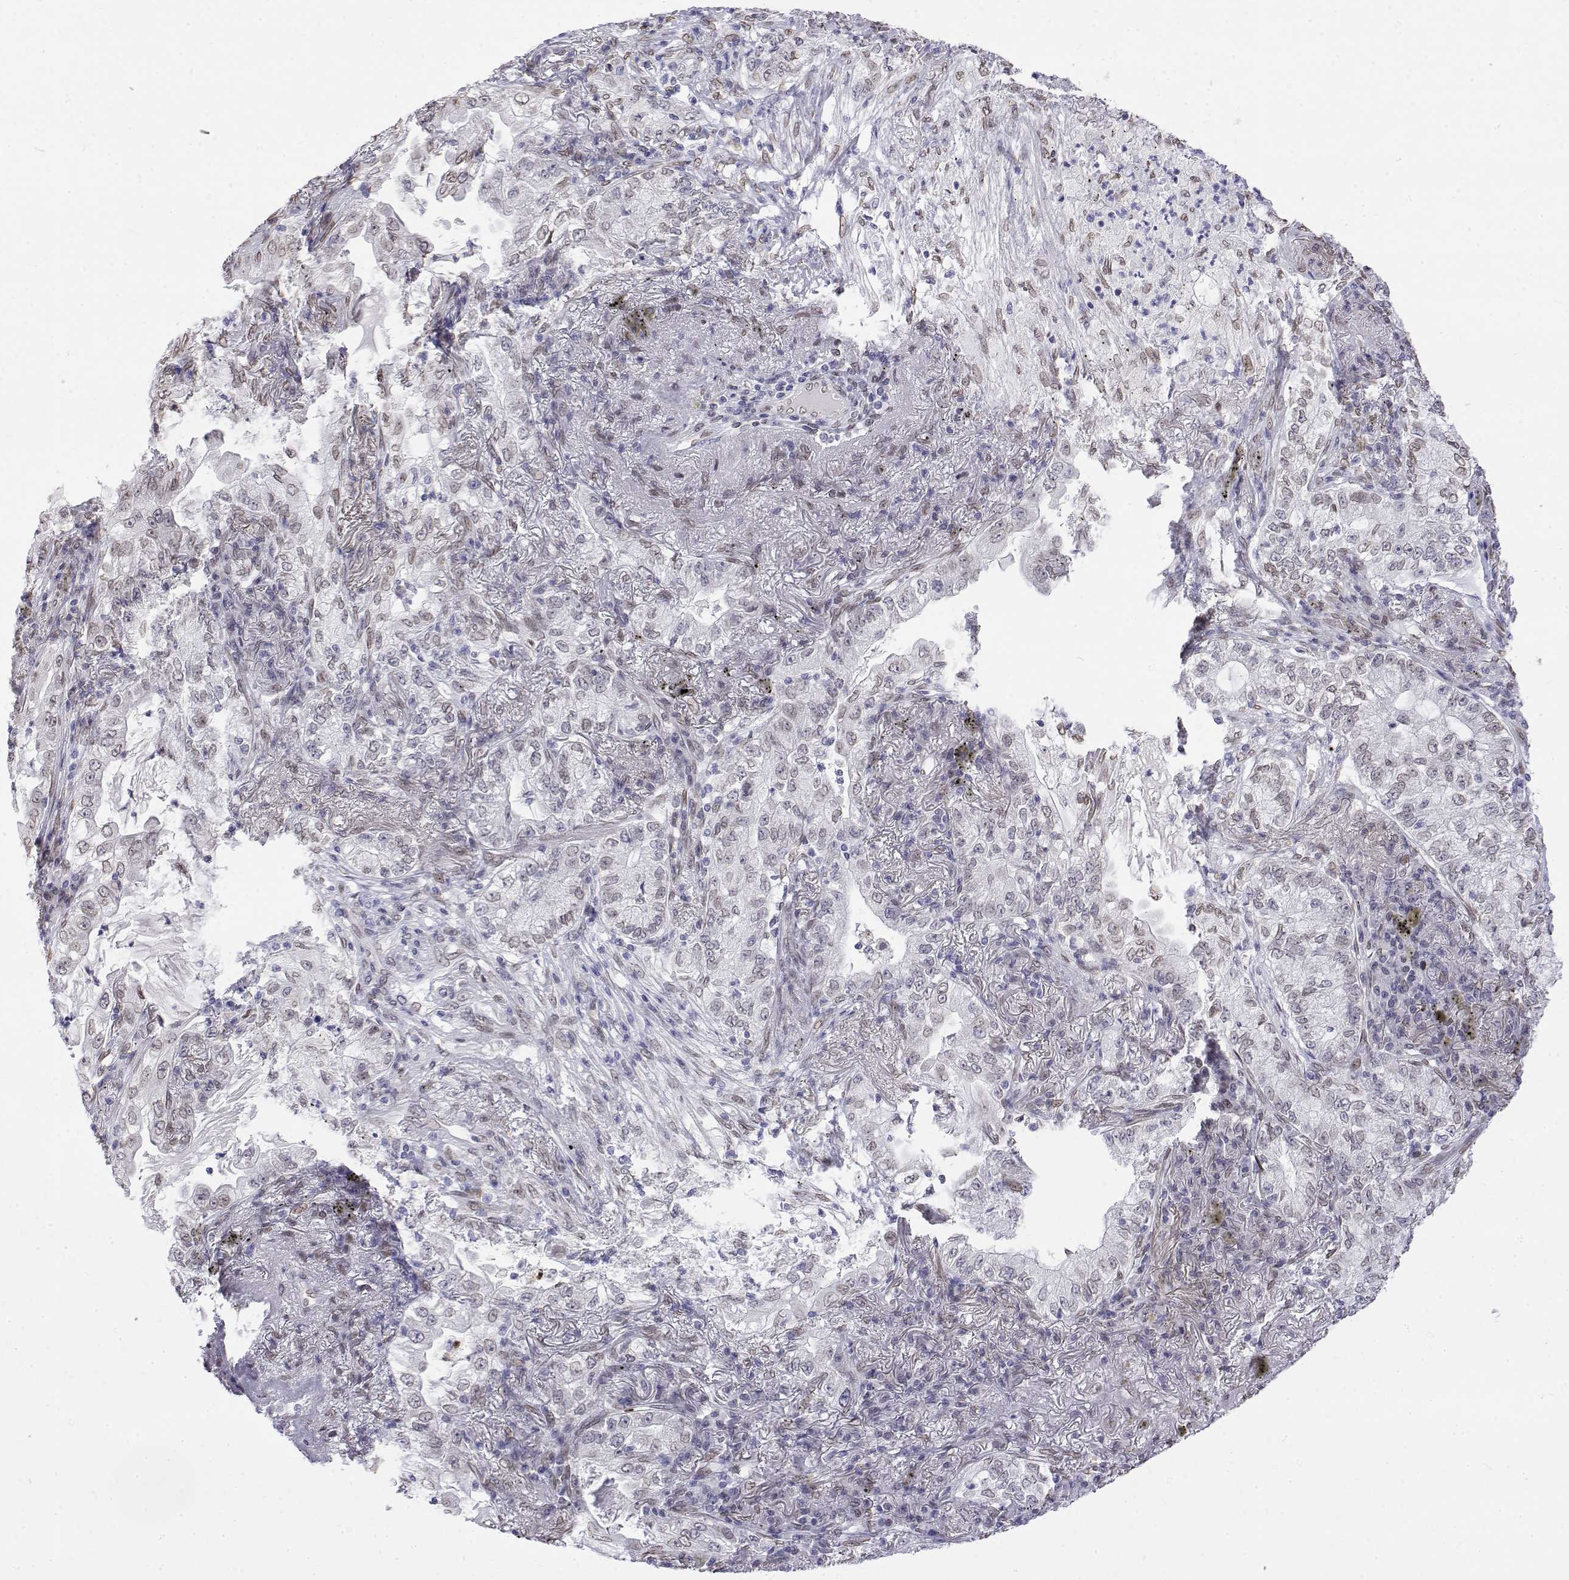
{"staining": {"intensity": "weak", "quantity": "<25%", "location": "nuclear"}, "tissue": "lung cancer", "cell_type": "Tumor cells", "image_type": "cancer", "snomed": [{"axis": "morphology", "description": "Adenocarcinoma, NOS"}, {"axis": "topography", "description": "Lung"}], "caption": "The photomicrograph demonstrates no significant positivity in tumor cells of lung cancer (adenocarcinoma).", "gene": "ZNF532", "patient": {"sex": "female", "age": 73}}